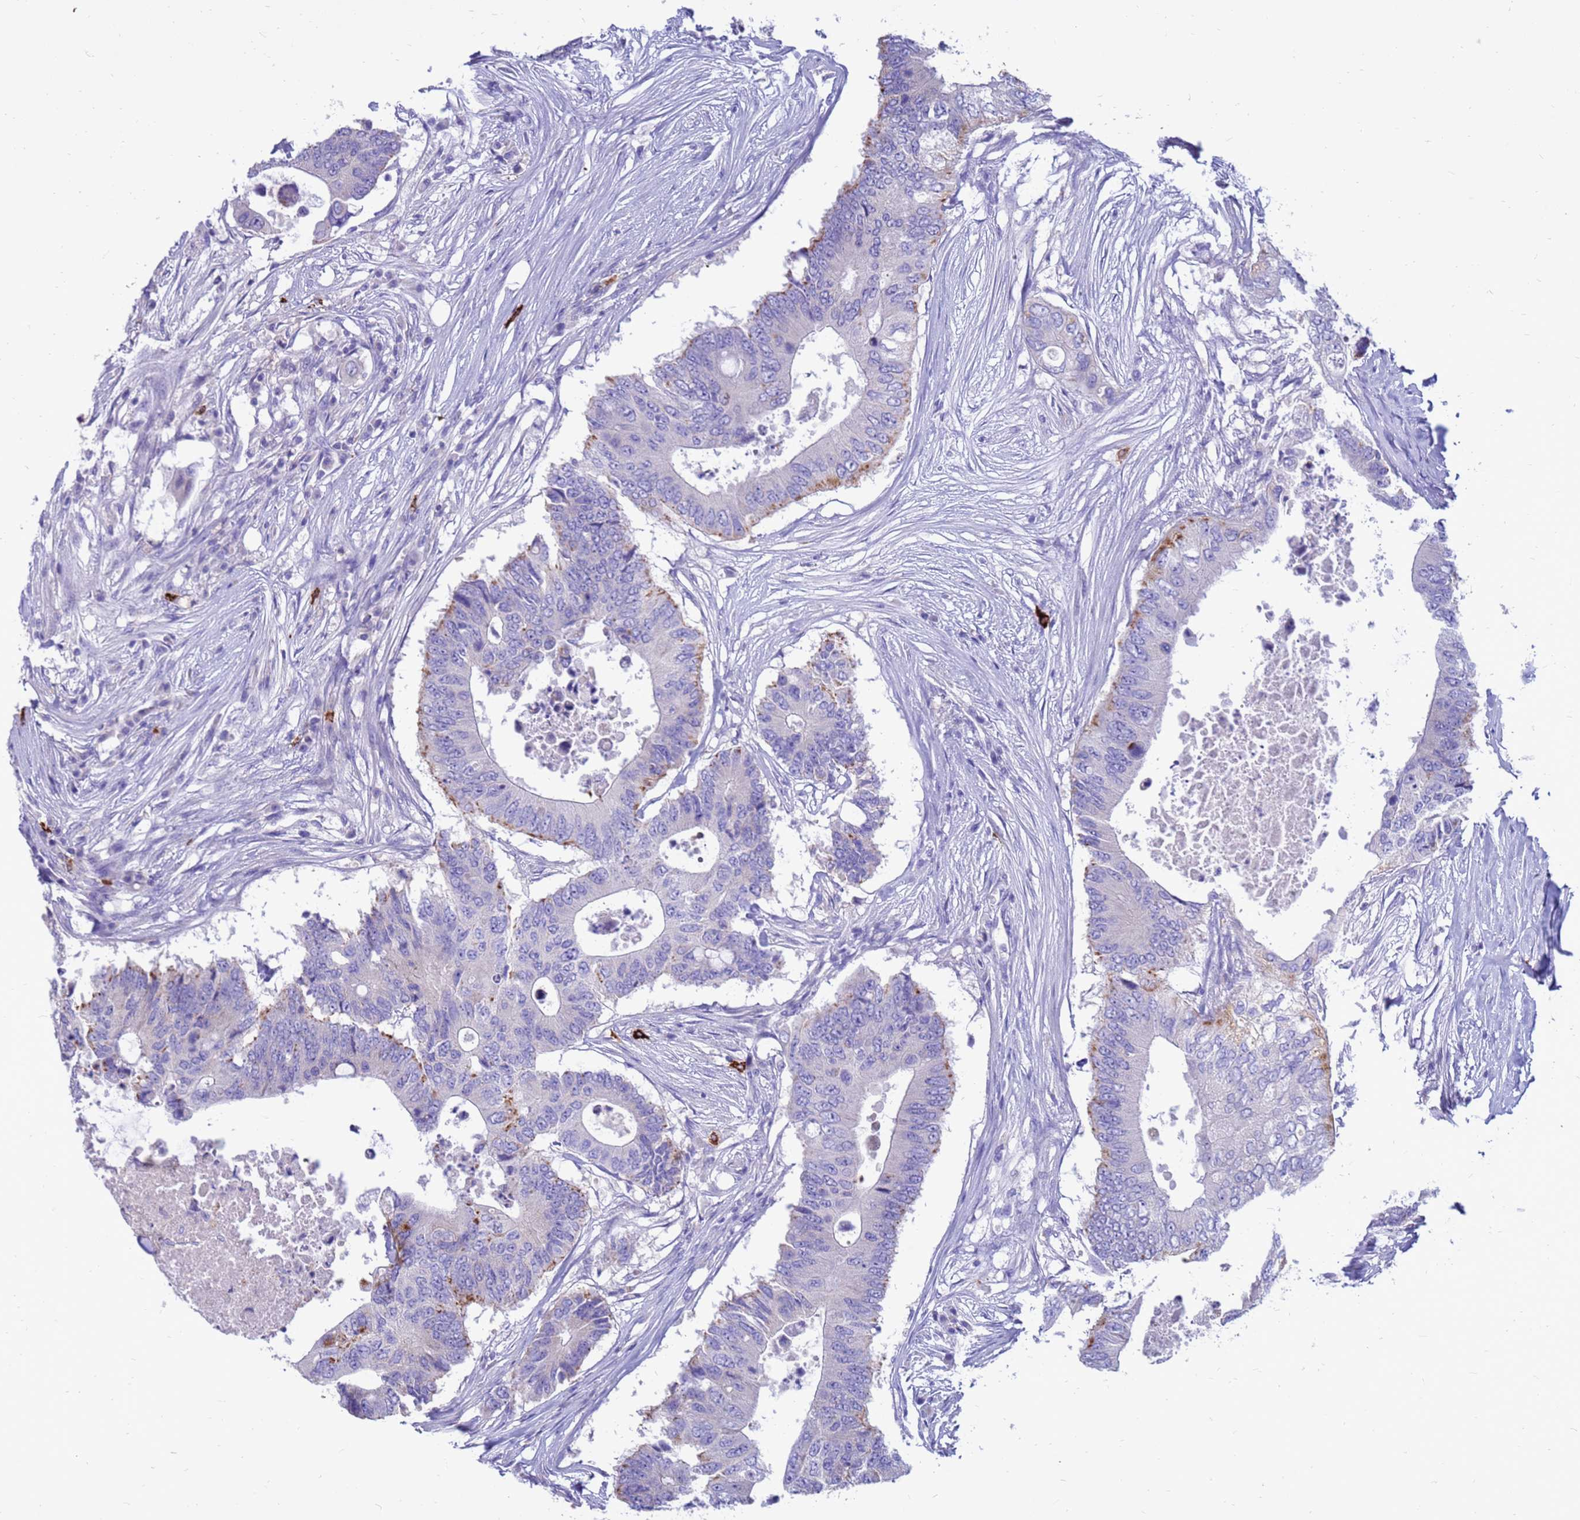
{"staining": {"intensity": "moderate", "quantity": "<25%", "location": "cytoplasmic/membranous"}, "tissue": "colorectal cancer", "cell_type": "Tumor cells", "image_type": "cancer", "snomed": [{"axis": "morphology", "description": "Adenocarcinoma, NOS"}, {"axis": "topography", "description": "Colon"}], "caption": "This is a photomicrograph of IHC staining of colorectal adenocarcinoma, which shows moderate staining in the cytoplasmic/membranous of tumor cells.", "gene": "PDE10A", "patient": {"sex": "male", "age": 71}}